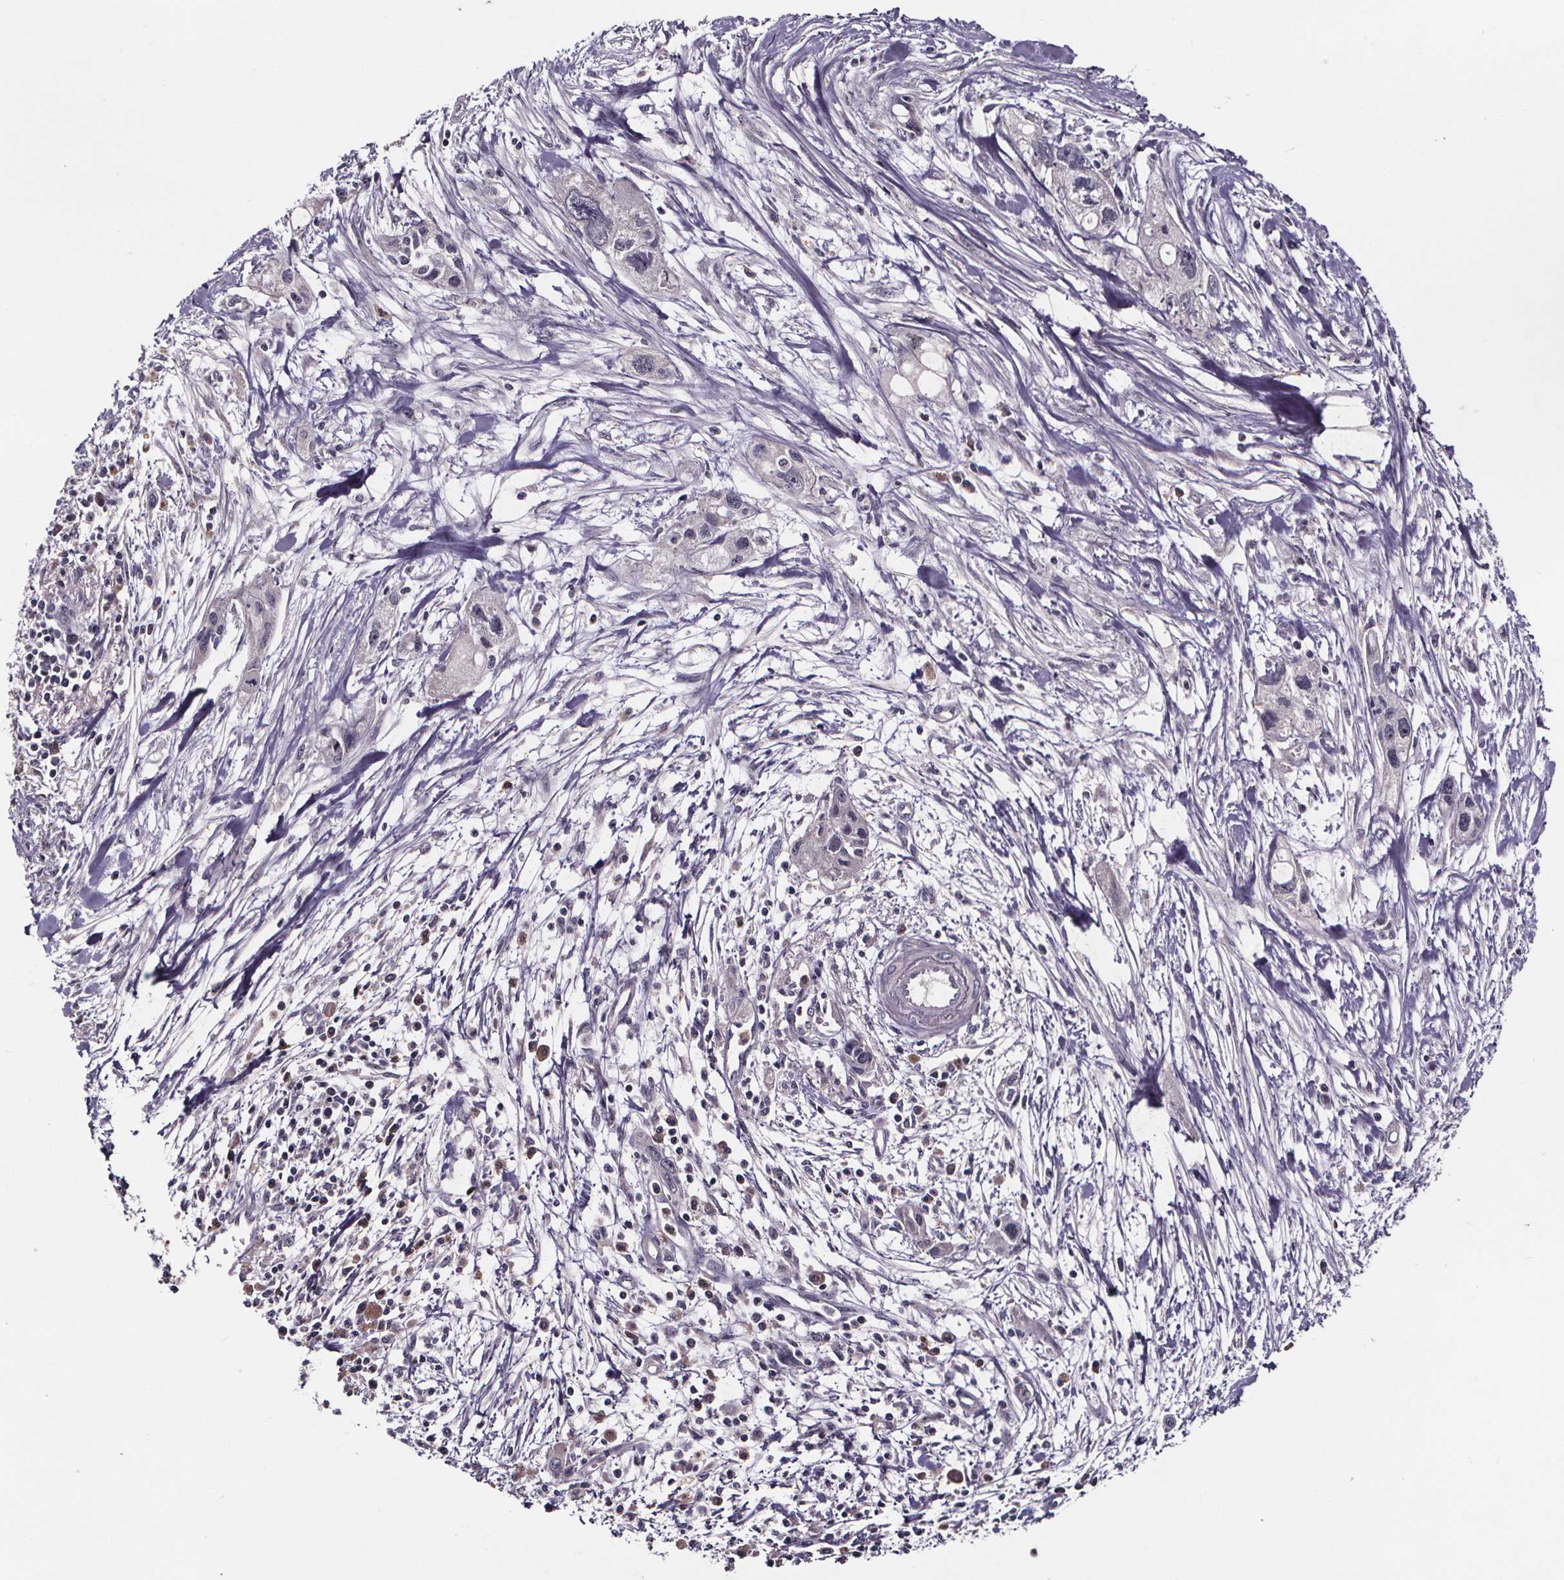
{"staining": {"intensity": "negative", "quantity": "none", "location": "none"}, "tissue": "pancreatic cancer", "cell_type": "Tumor cells", "image_type": "cancer", "snomed": [{"axis": "morphology", "description": "Adenocarcinoma, NOS"}, {"axis": "topography", "description": "Pancreas"}], "caption": "Pancreatic cancer stained for a protein using IHC demonstrates no expression tumor cells.", "gene": "SMIM1", "patient": {"sex": "female", "age": 61}}